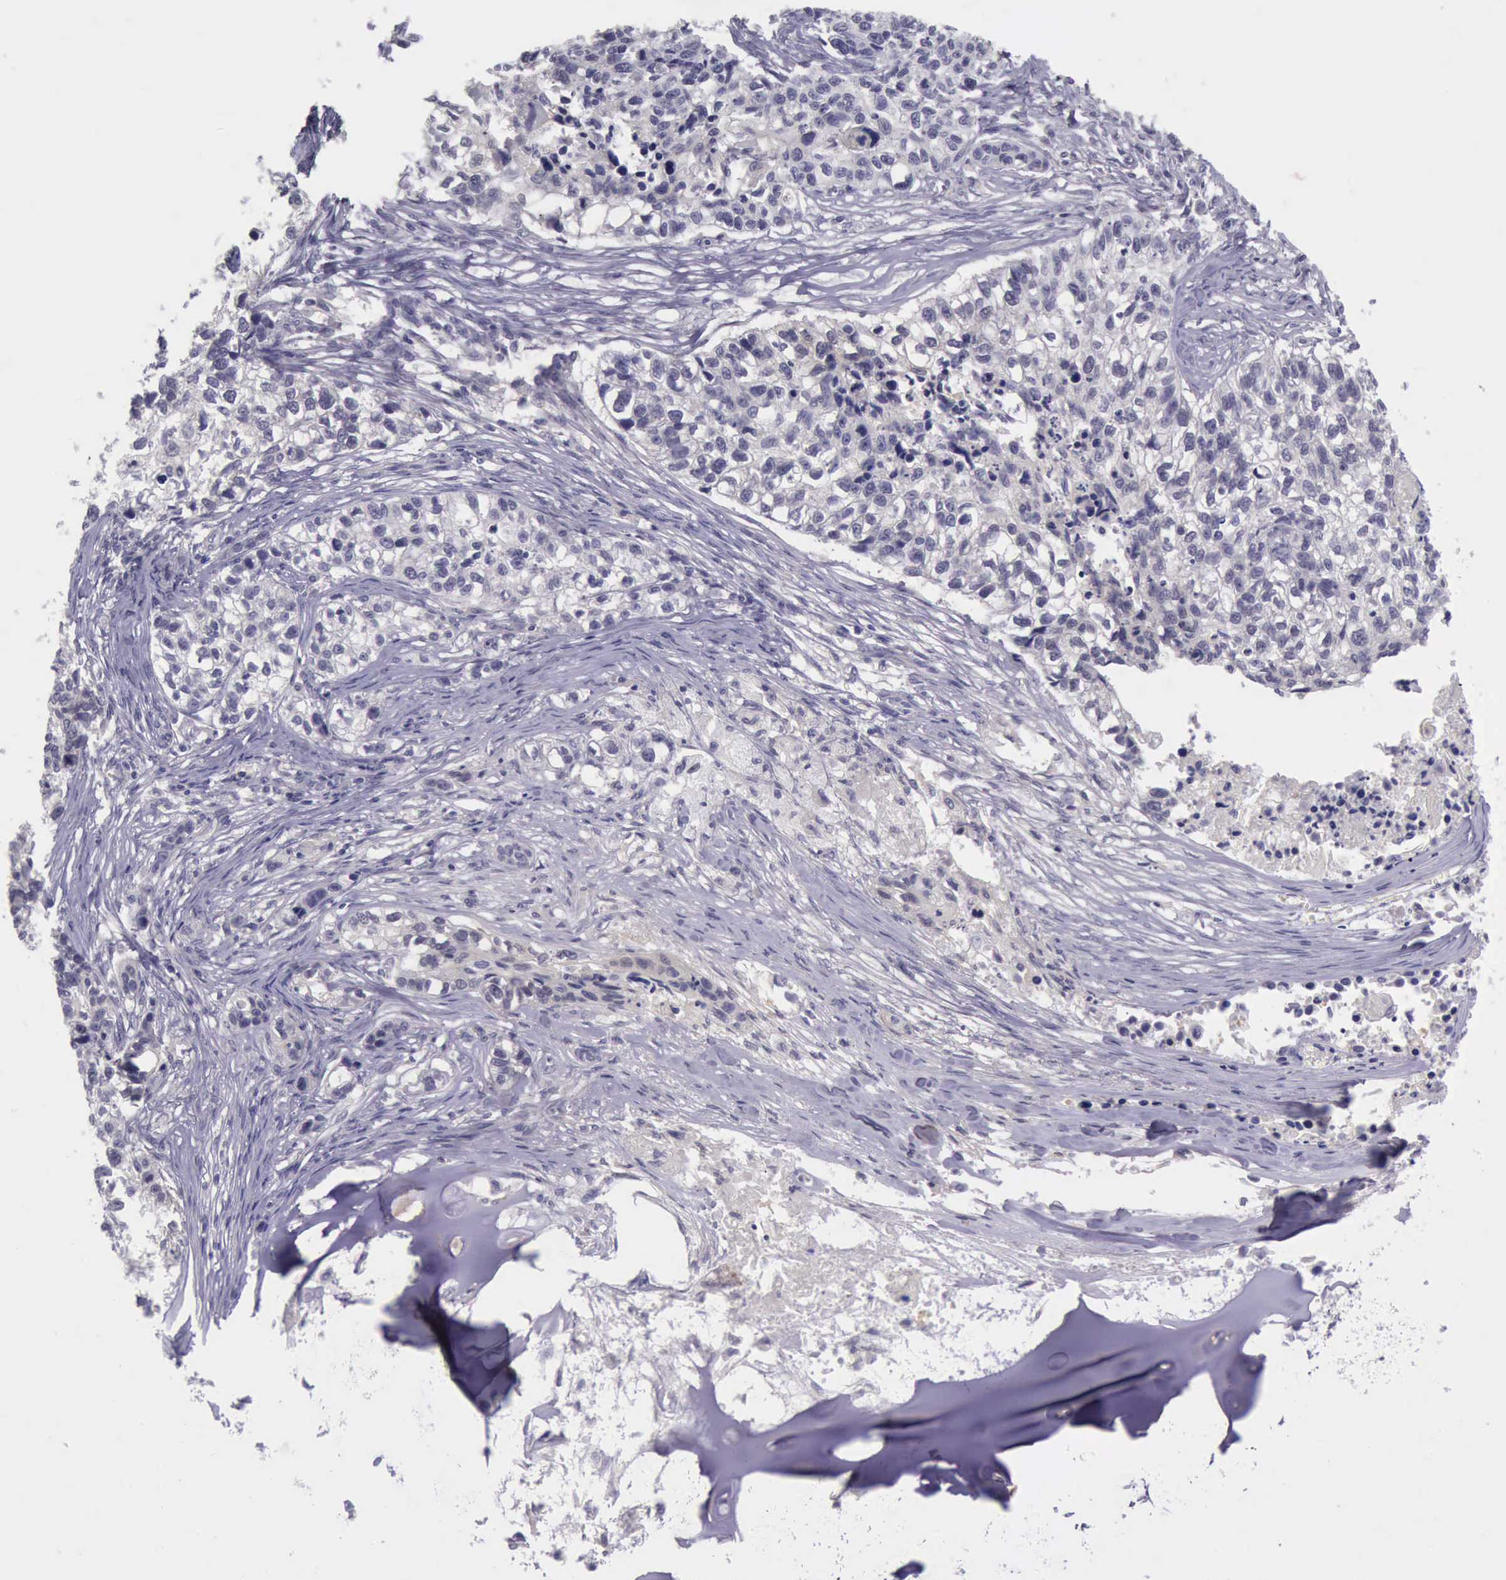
{"staining": {"intensity": "negative", "quantity": "none", "location": "none"}, "tissue": "lung cancer", "cell_type": "Tumor cells", "image_type": "cancer", "snomed": [{"axis": "morphology", "description": "Squamous cell carcinoma, NOS"}, {"axis": "topography", "description": "Lymph node"}, {"axis": "topography", "description": "Lung"}], "caption": "The image displays no significant staining in tumor cells of lung squamous cell carcinoma. The staining was performed using DAB to visualize the protein expression in brown, while the nuclei were stained in blue with hematoxylin (Magnification: 20x).", "gene": "ARNT2", "patient": {"sex": "male", "age": 74}}